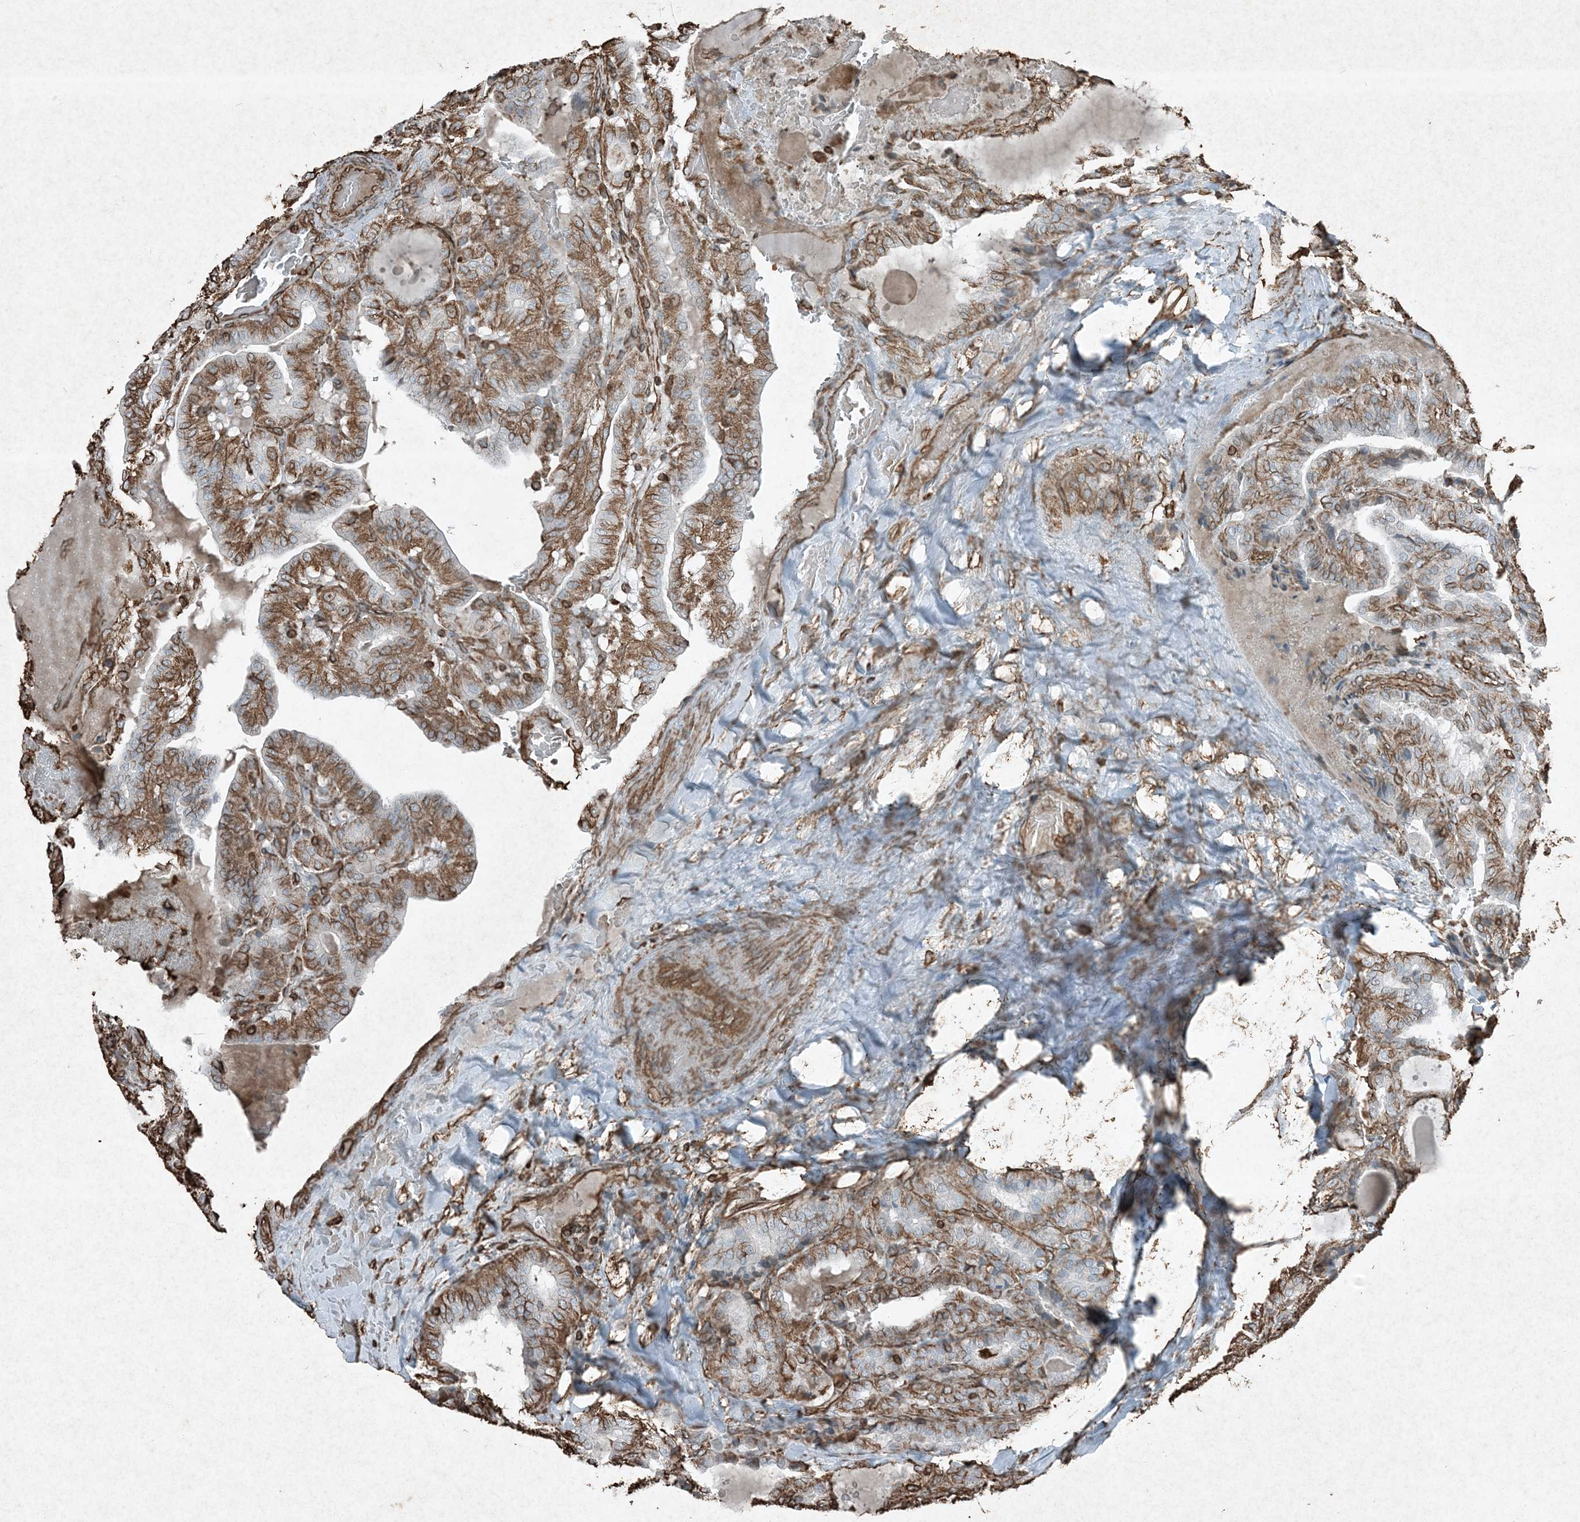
{"staining": {"intensity": "moderate", "quantity": ">75%", "location": "cytoplasmic/membranous"}, "tissue": "thyroid cancer", "cell_type": "Tumor cells", "image_type": "cancer", "snomed": [{"axis": "morphology", "description": "Papillary adenocarcinoma, NOS"}, {"axis": "topography", "description": "Thyroid gland"}], "caption": "This photomicrograph shows immunohistochemistry (IHC) staining of human thyroid papillary adenocarcinoma, with medium moderate cytoplasmic/membranous staining in about >75% of tumor cells.", "gene": "RYK", "patient": {"sex": "male", "age": 77}}